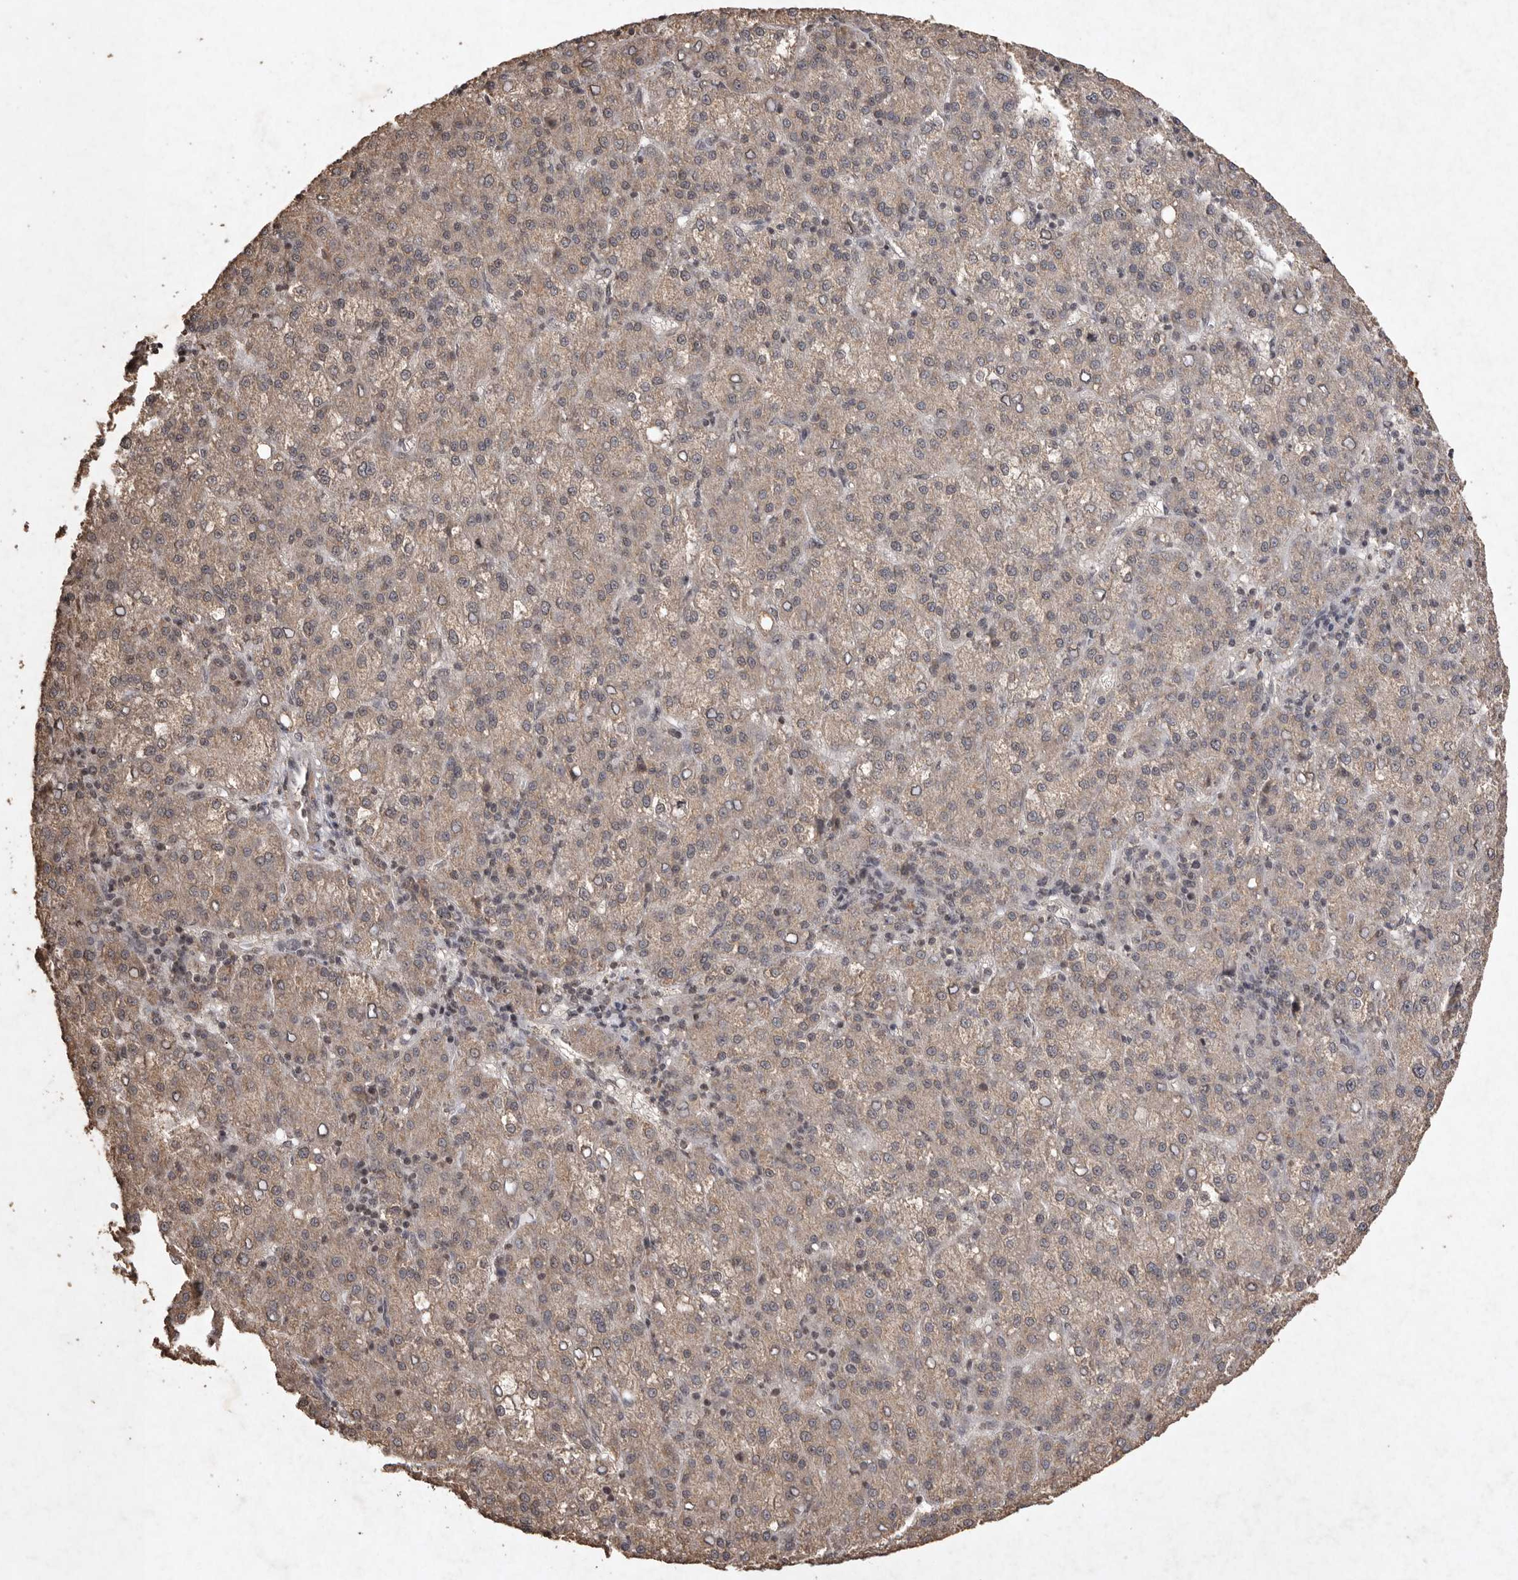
{"staining": {"intensity": "weak", "quantity": ">75%", "location": "cytoplasmic/membranous"}, "tissue": "liver cancer", "cell_type": "Tumor cells", "image_type": "cancer", "snomed": [{"axis": "morphology", "description": "Carcinoma, Hepatocellular, NOS"}, {"axis": "topography", "description": "Liver"}], "caption": "This photomicrograph exhibits immunohistochemistry staining of human hepatocellular carcinoma (liver), with low weak cytoplasmic/membranous expression in approximately >75% of tumor cells.", "gene": "APLNR", "patient": {"sex": "female", "age": 58}}